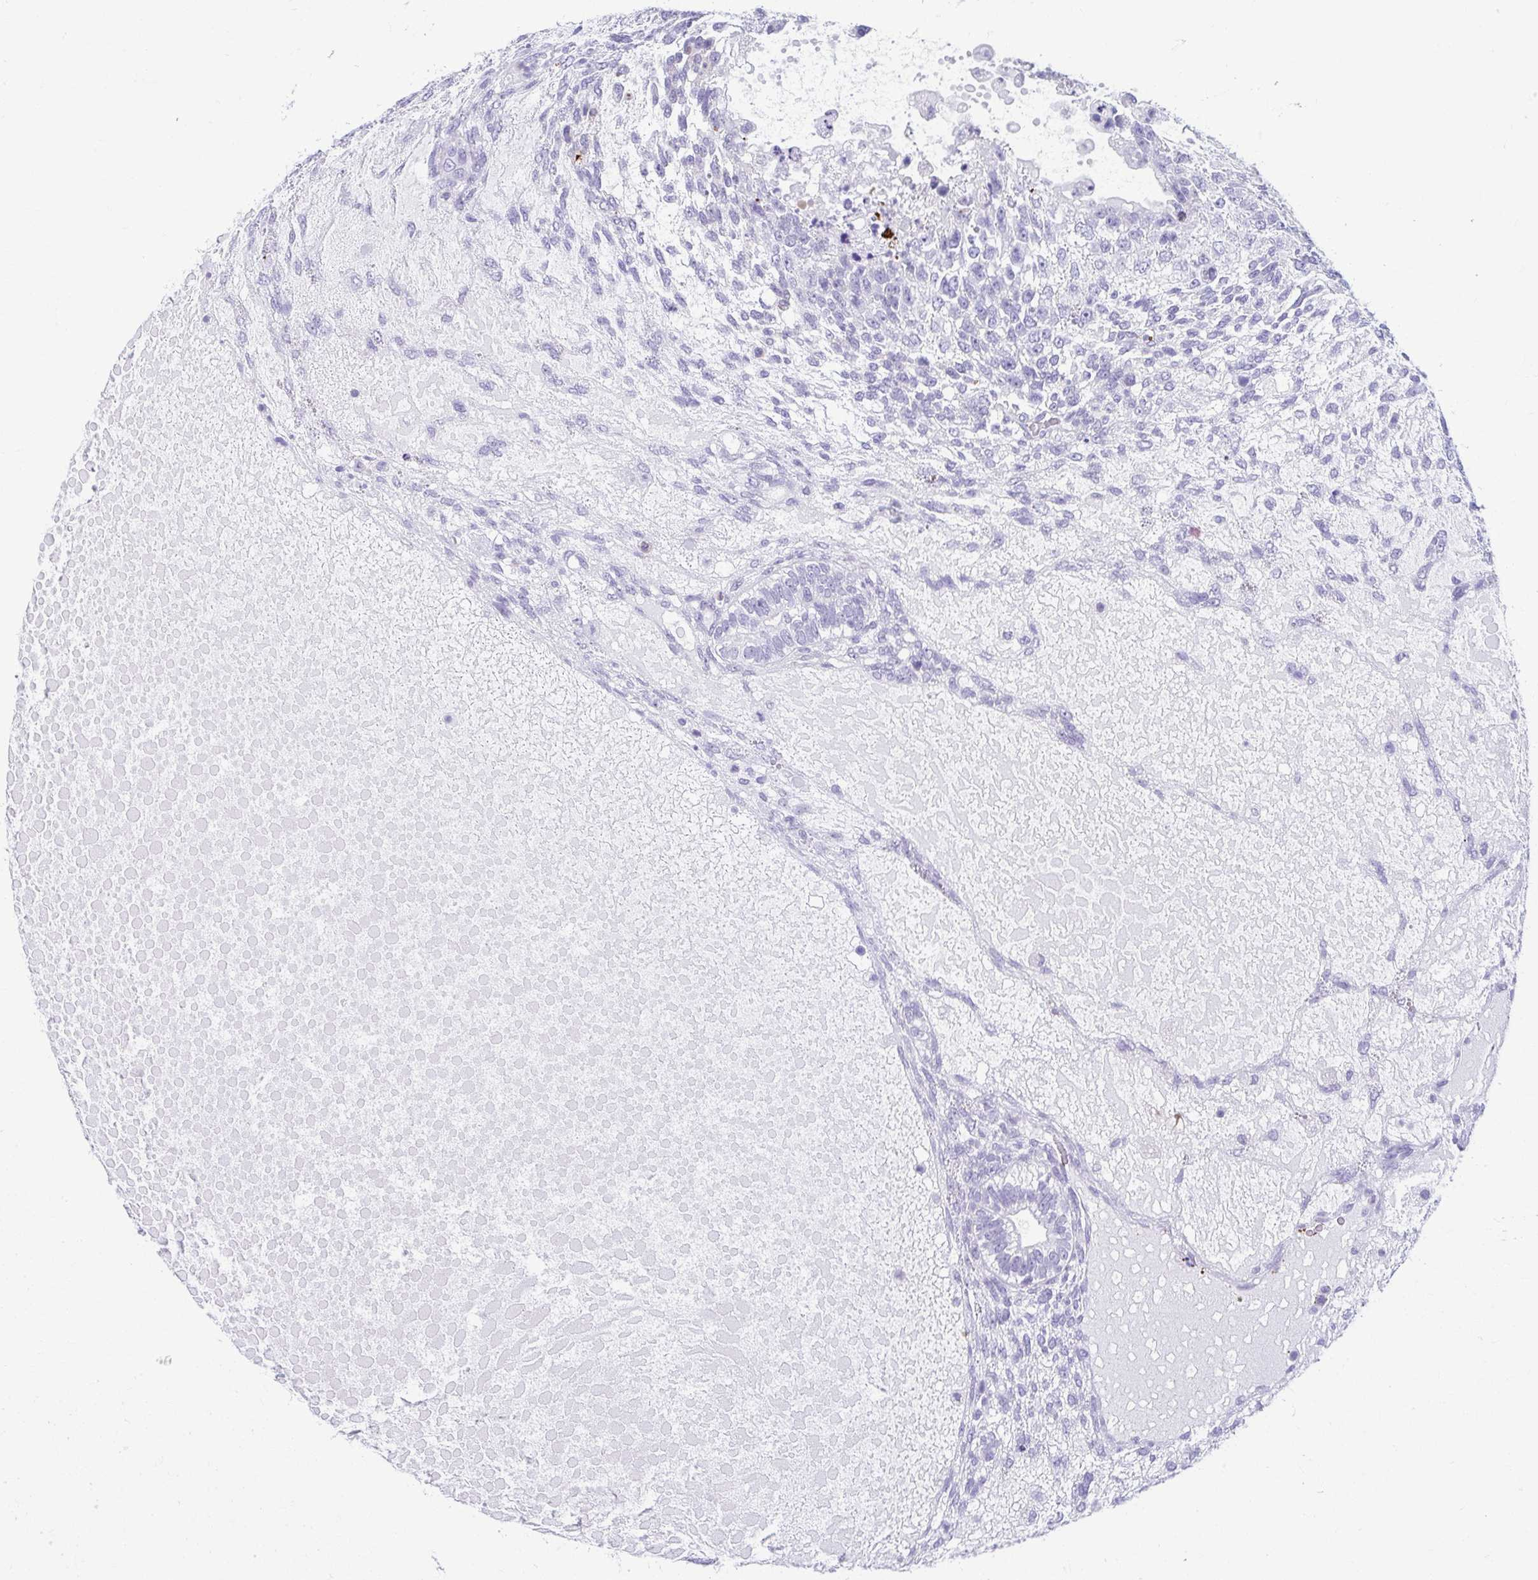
{"staining": {"intensity": "negative", "quantity": "none", "location": "none"}, "tissue": "testis cancer", "cell_type": "Tumor cells", "image_type": "cancer", "snomed": [{"axis": "morphology", "description": "Carcinoma, Embryonal, NOS"}, {"axis": "topography", "description": "Testis"}], "caption": "High magnification brightfield microscopy of testis cancer (embryonal carcinoma) stained with DAB (brown) and counterstained with hematoxylin (blue): tumor cells show no significant staining.", "gene": "TCEAL3", "patient": {"sex": "male", "age": 23}}